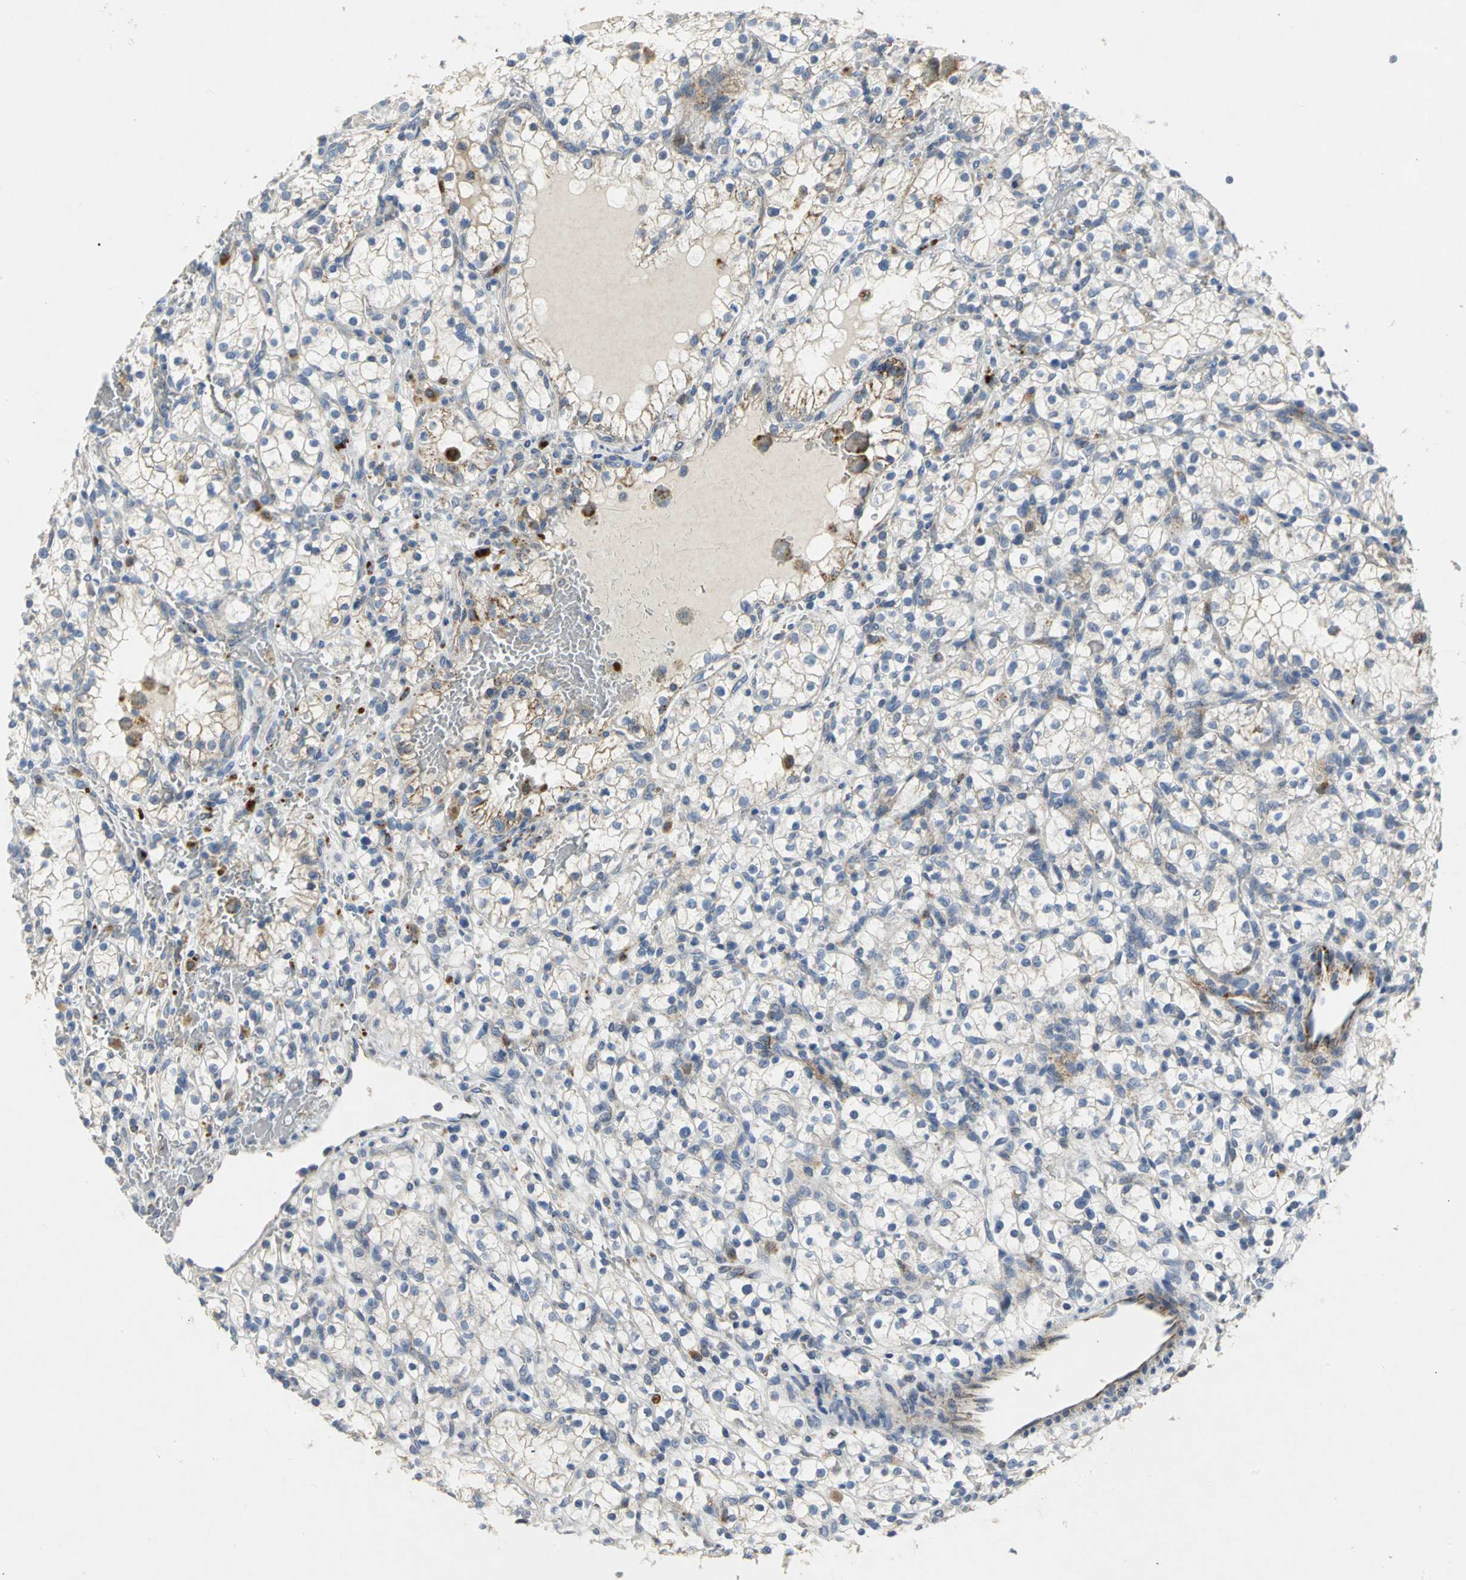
{"staining": {"intensity": "negative", "quantity": "none", "location": "none"}, "tissue": "renal cancer", "cell_type": "Tumor cells", "image_type": "cancer", "snomed": [{"axis": "morphology", "description": "Normal tissue, NOS"}, {"axis": "morphology", "description": "Adenocarcinoma, NOS"}, {"axis": "topography", "description": "Kidney"}], "caption": "The immunohistochemistry photomicrograph has no significant positivity in tumor cells of renal cancer (adenocarcinoma) tissue. (DAB immunohistochemistry with hematoxylin counter stain).", "gene": "SPPL2B", "patient": {"sex": "female", "age": 55}}